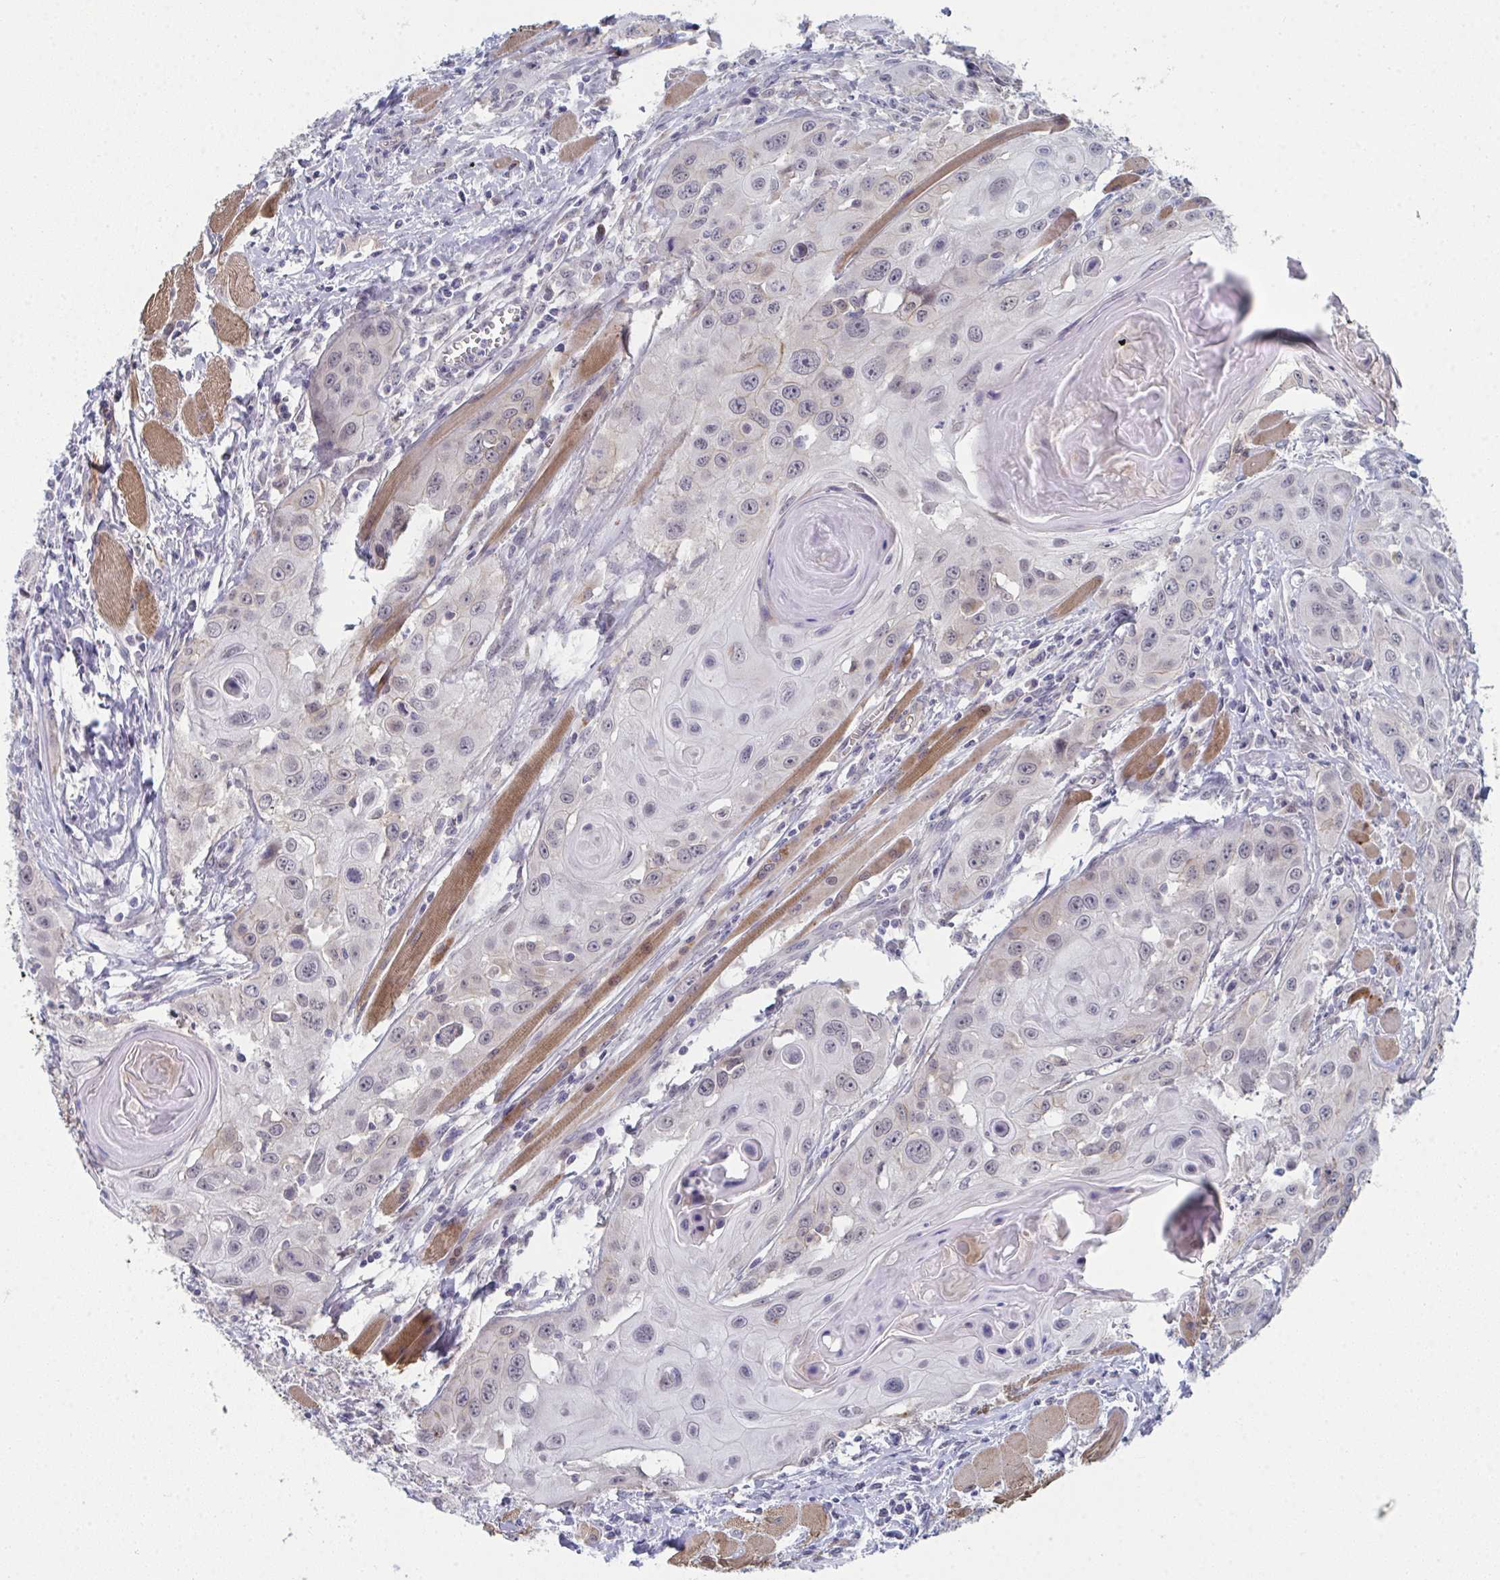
{"staining": {"intensity": "negative", "quantity": "none", "location": "none"}, "tissue": "head and neck cancer", "cell_type": "Tumor cells", "image_type": "cancer", "snomed": [{"axis": "morphology", "description": "Squamous cell carcinoma, NOS"}, {"axis": "topography", "description": "Oral tissue"}, {"axis": "topography", "description": "Head-Neck"}], "caption": "Immunohistochemistry (IHC) histopathology image of neoplastic tissue: human head and neck squamous cell carcinoma stained with DAB (3,3'-diaminobenzidine) exhibits no significant protein staining in tumor cells.", "gene": "VWDE", "patient": {"sex": "male", "age": 58}}